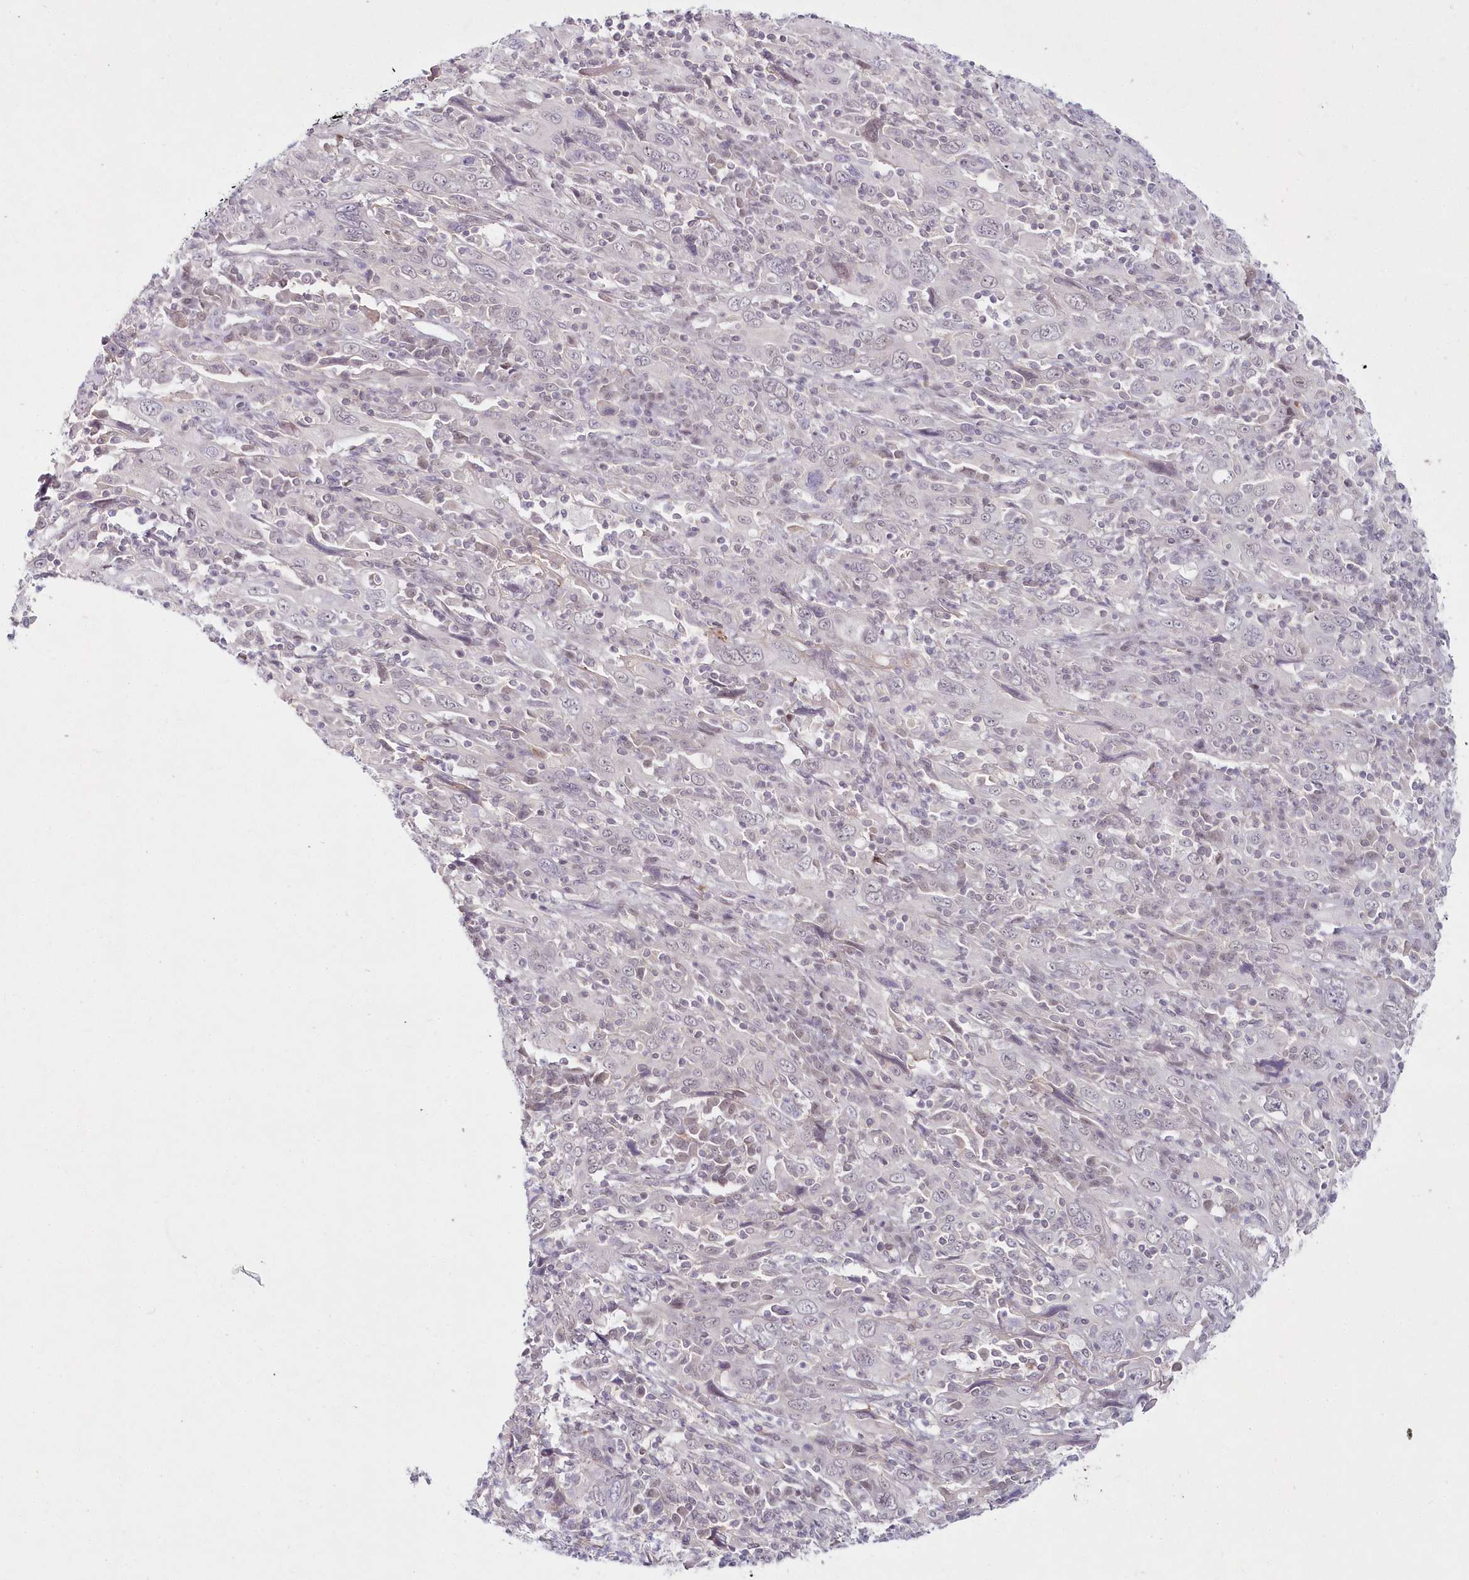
{"staining": {"intensity": "negative", "quantity": "none", "location": "none"}, "tissue": "cervical cancer", "cell_type": "Tumor cells", "image_type": "cancer", "snomed": [{"axis": "morphology", "description": "Squamous cell carcinoma, NOS"}, {"axis": "topography", "description": "Cervix"}], "caption": "Photomicrograph shows no protein staining in tumor cells of cervical squamous cell carcinoma tissue.", "gene": "HYCC2", "patient": {"sex": "female", "age": 46}}